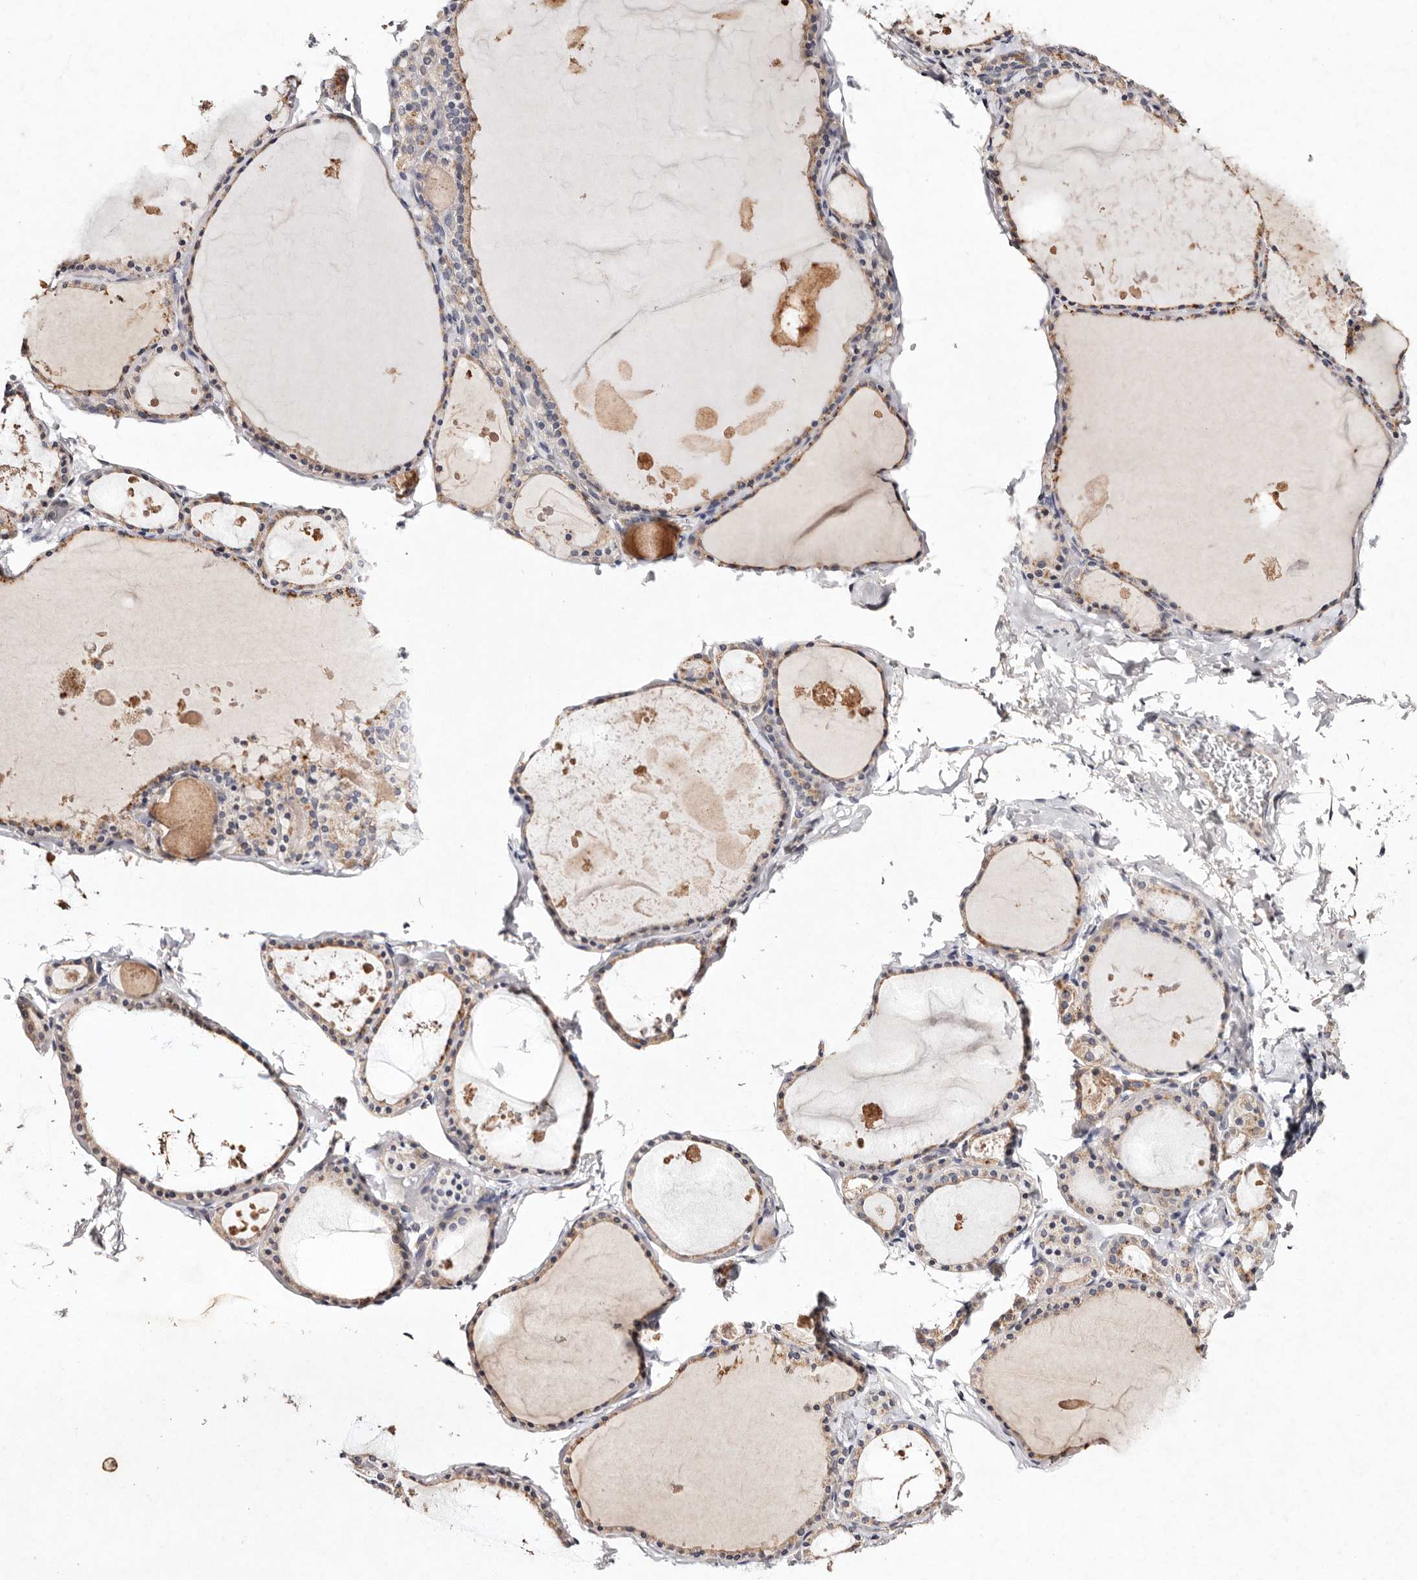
{"staining": {"intensity": "moderate", "quantity": "25%-75%", "location": "cytoplasmic/membranous"}, "tissue": "thyroid gland", "cell_type": "Glandular cells", "image_type": "normal", "snomed": [{"axis": "morphology", "description": "Normal tissue, NOS"}, {"axis": "topography", "description": "Thyroid gland"}], "caption": "Thyroid gland stained with IHC exhibits moderate cytoplasmic/membranous staining in approximately 25%-75% of glandular cells.", "gene": "TSC2", "patient": {"sex": "male", "age": 56}}